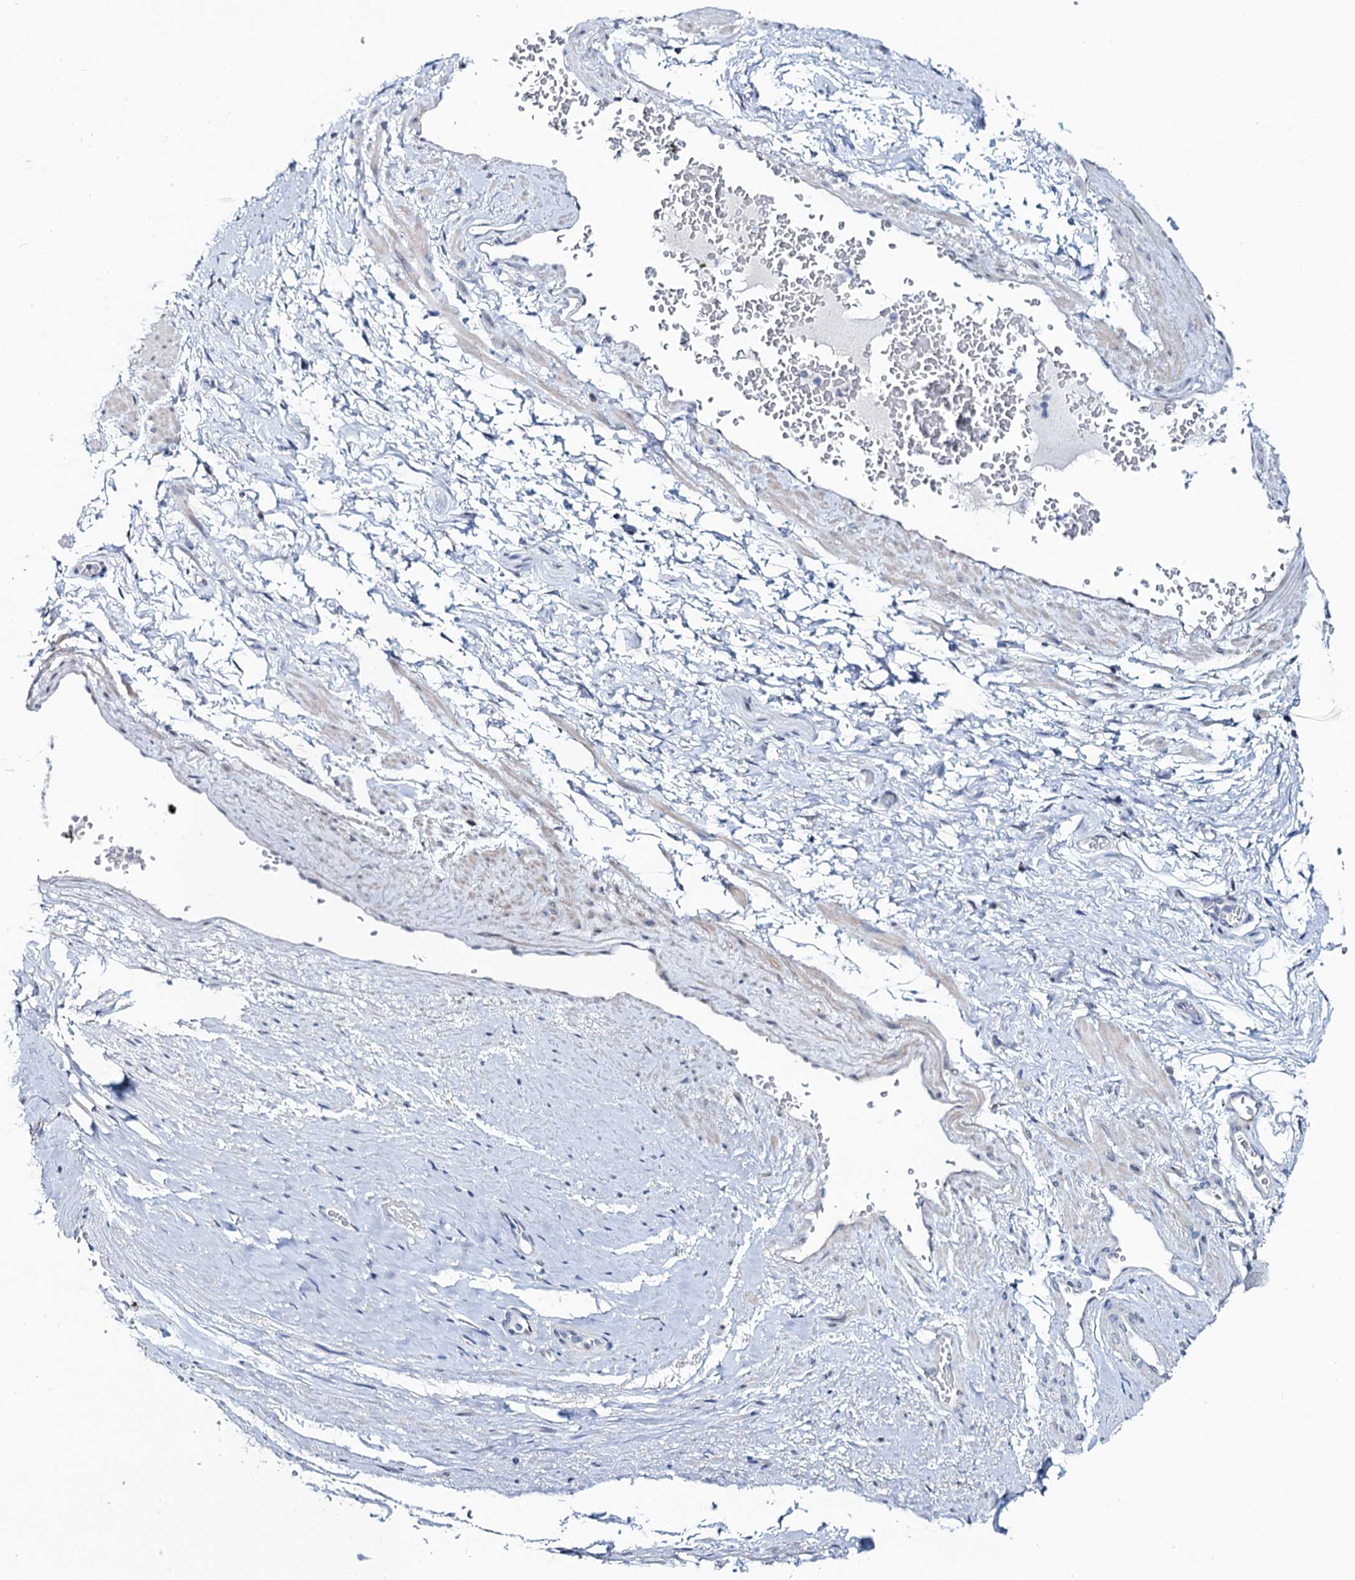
{"staining": {"intensity": "negative", "quantity": "none", "location": "none"}, "tissue": "adipose tissue", "cell_type": "Adipocytes", "image_type": "normal", "snomed": [{"axis": "morphology", "description": "Normal tissue, NOS"}, {"axis": "morphology", "description": "Adenocarcinoma, Low grade"}, {"axis": "topography", "description": "Prostate"}, {"axis": "topography", "description": "Peripheral nerve tissue"}], "caption": "Adipocytes show no significant expression in benign adipose tissue. (Brightfield microscopy of DAB (3,3'-diaminobenzidine) IHC at high magnification).", "gene": "TOX3", "patient": {"sex": "male", "age": 63}}